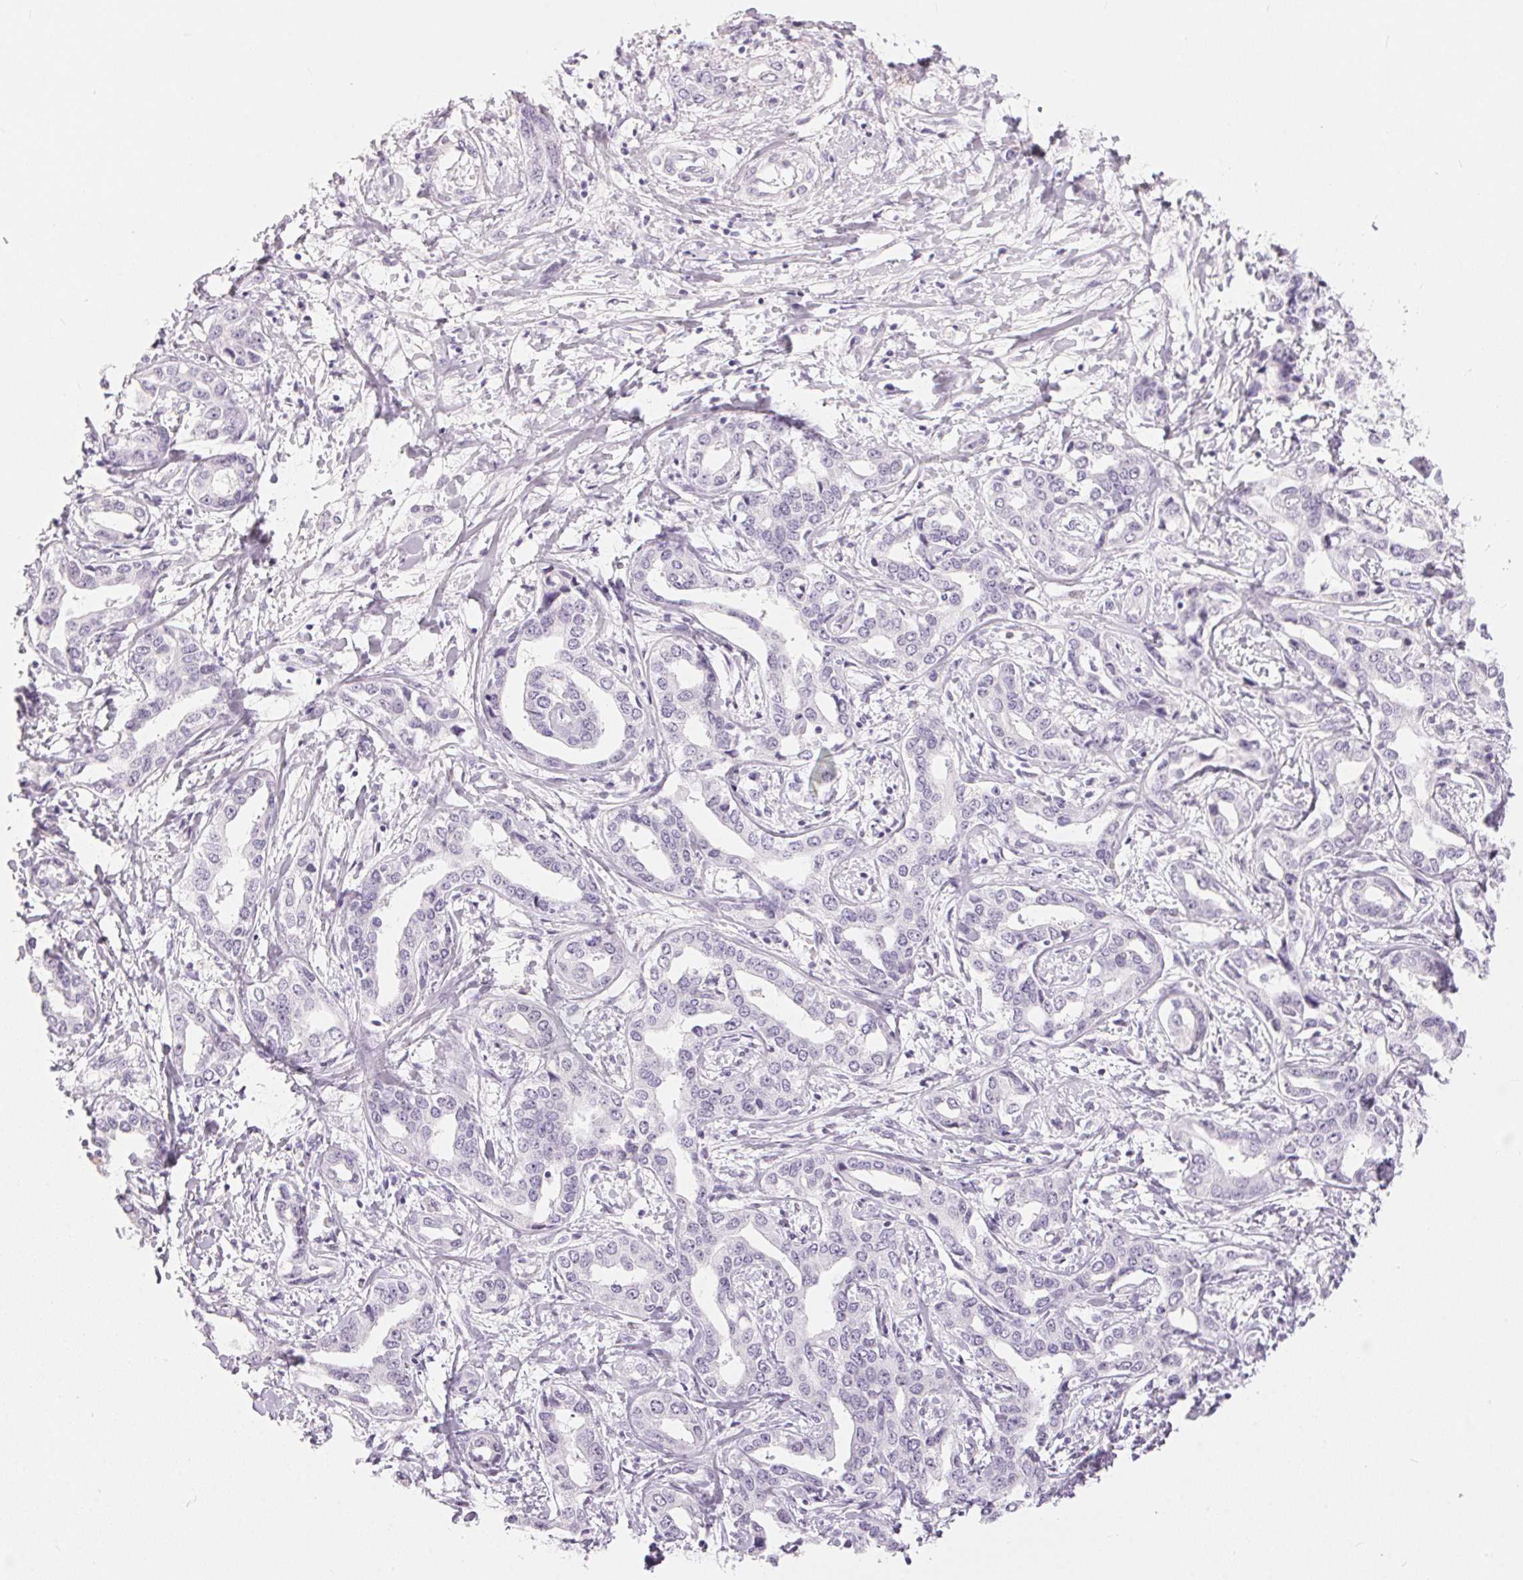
{"staining": {"intensity": "negative", "quantity": "none", "location": "none"}, "tissue": "liver cancer", "cell_type": "Tumor cells", "image_type": "cancer", "snomed": [{"axis": "morphology", "description": "Cholangiocarcinoma"}, {"axis": "topography", "description": "Liver"}], "caption": "An IHC photomicrograph of liver cholangiocarcinoma is shown. There is no staining in tumor cells of liver cholangiocarcinoma.", "gene": "CADPS", "patient": {"sex": "male", "age": 59}}